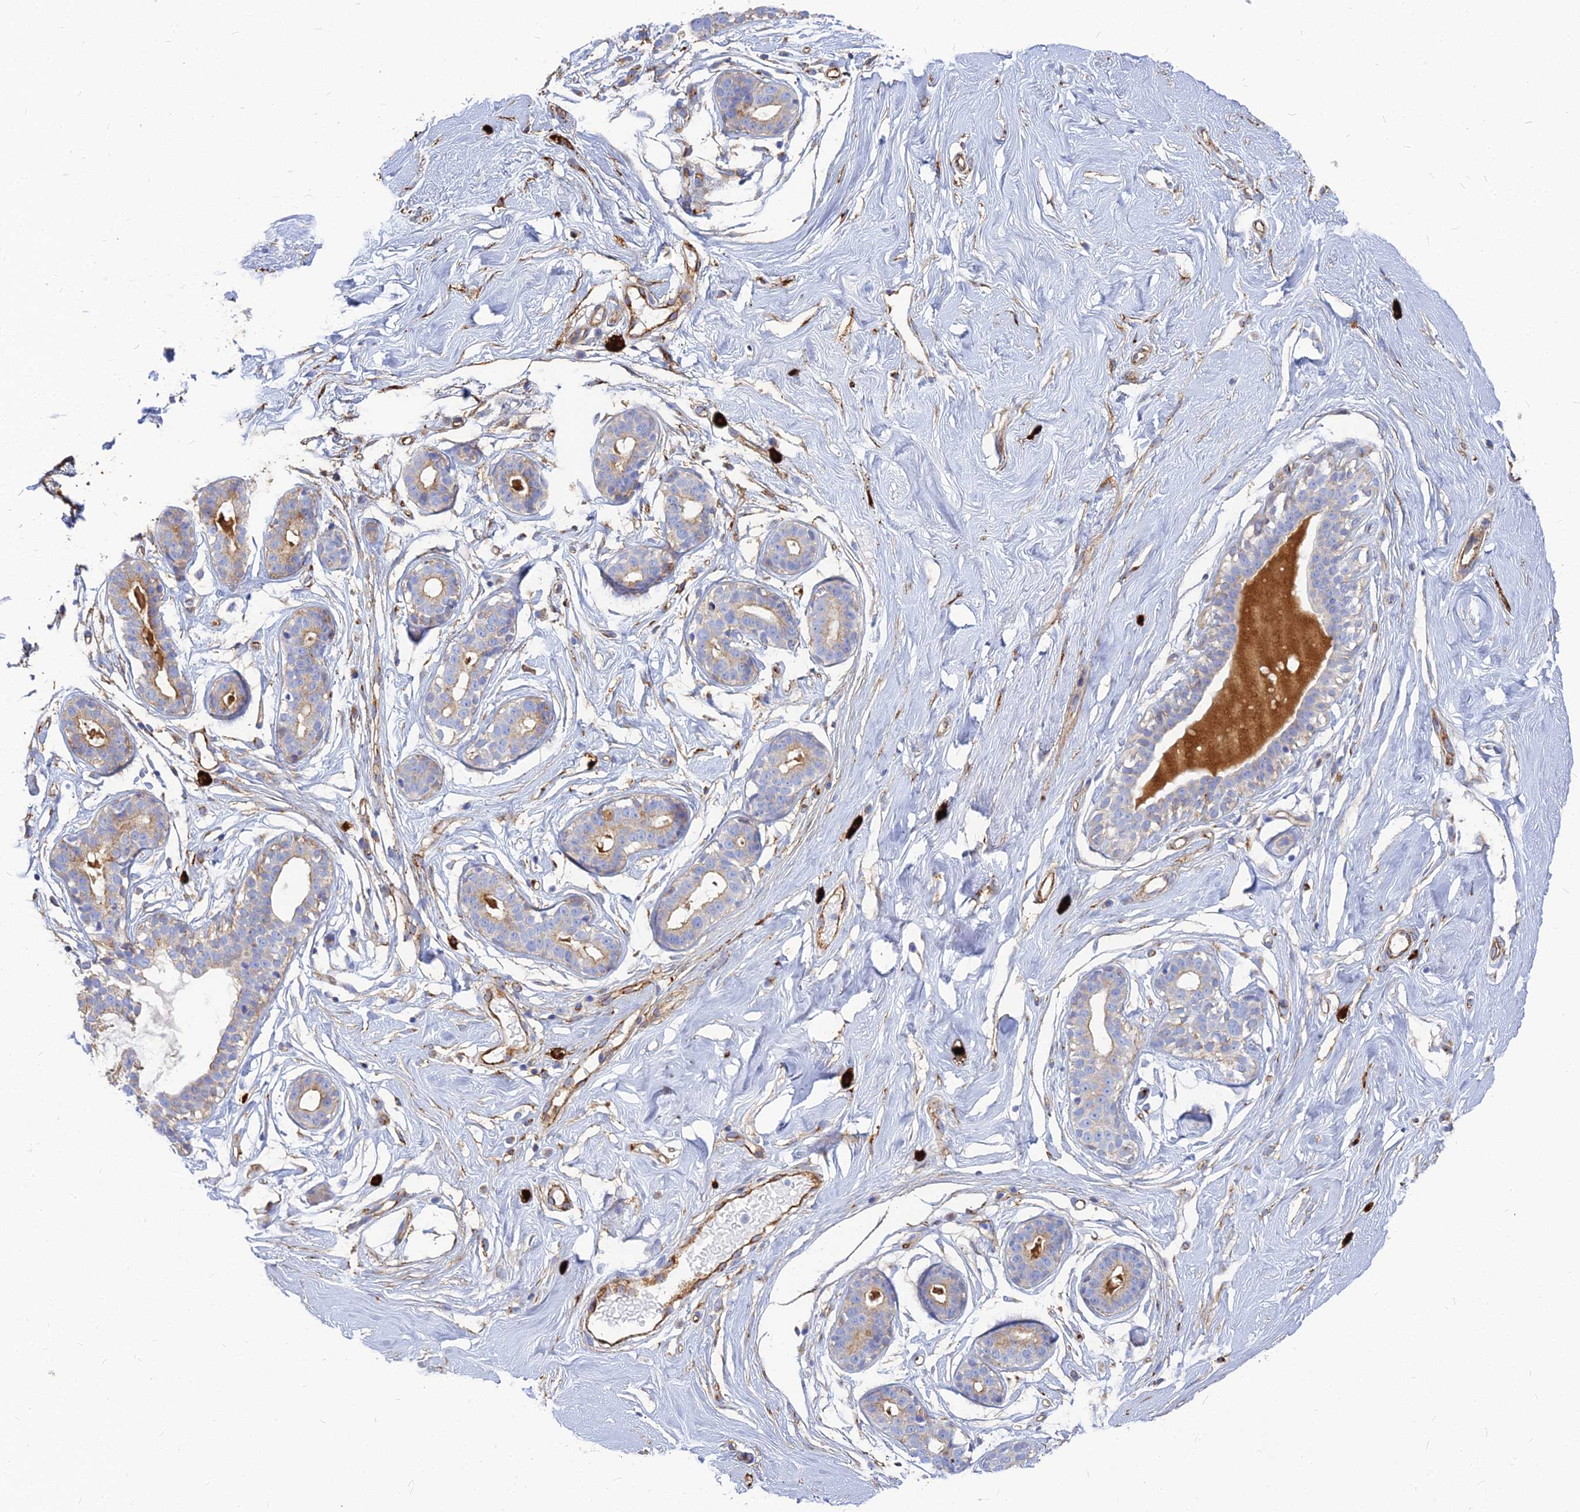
{"staining": {"intensity": "negative", "quantity": "none", "location": "none"}, "tissue": "breast", "cell_type": "Adipocytes", "image_type": "normal", "snomed": [{"axis": "morphology", "description": "Normal tissue, NOS"}, {"axis": "morphology", "description": "Adenoma, NOS"}, {"axis": "topography", "description": "Breast"}], "caption": "High magnification brightfield microscopy of benign breast stained with DAB (brown) and counterstained with hematoxylin (blue): adipocytes show no significant staining.", "gene": "VAT1", "patient": {"sex": "female", "age": 23}}